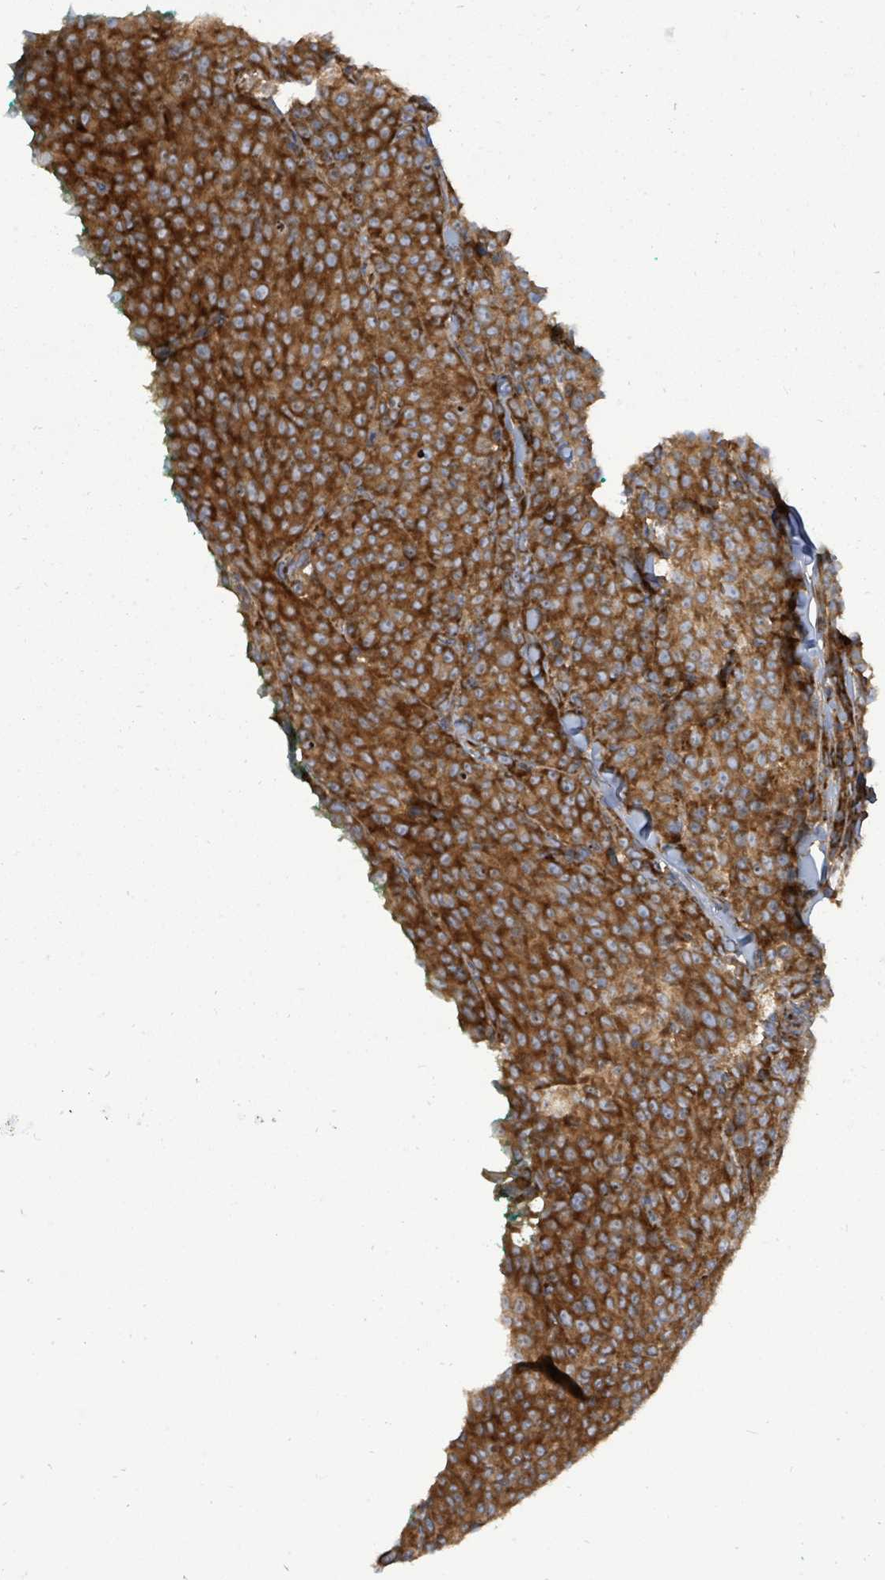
{"staining": {"intensity": "strong", "quantity": ">75%", "location": "cytoplasmic/membranous"}, "tissue": "melanoma", "cell_type": "Tumor cells", "image_type": "cancer", "snomed": [{"axis": "morphology", "description": "Malignant melanoma, NOS"}, {"axis": "topography", "description": "Skin"}], "caption": "IHC staining of malignant melanoma, which exhibits high levels of strong cytoplasmic/membranous expression in approximately >75% of tumor cells indicating strong cytoplasmic/membranous protein expression. The staining was performed using DAB (brown) for protein detection and nuclei were counterstained in hematoxylin (blue).", "gene": "EIF3C", "patient": {"sex": "female", "age": 52}}